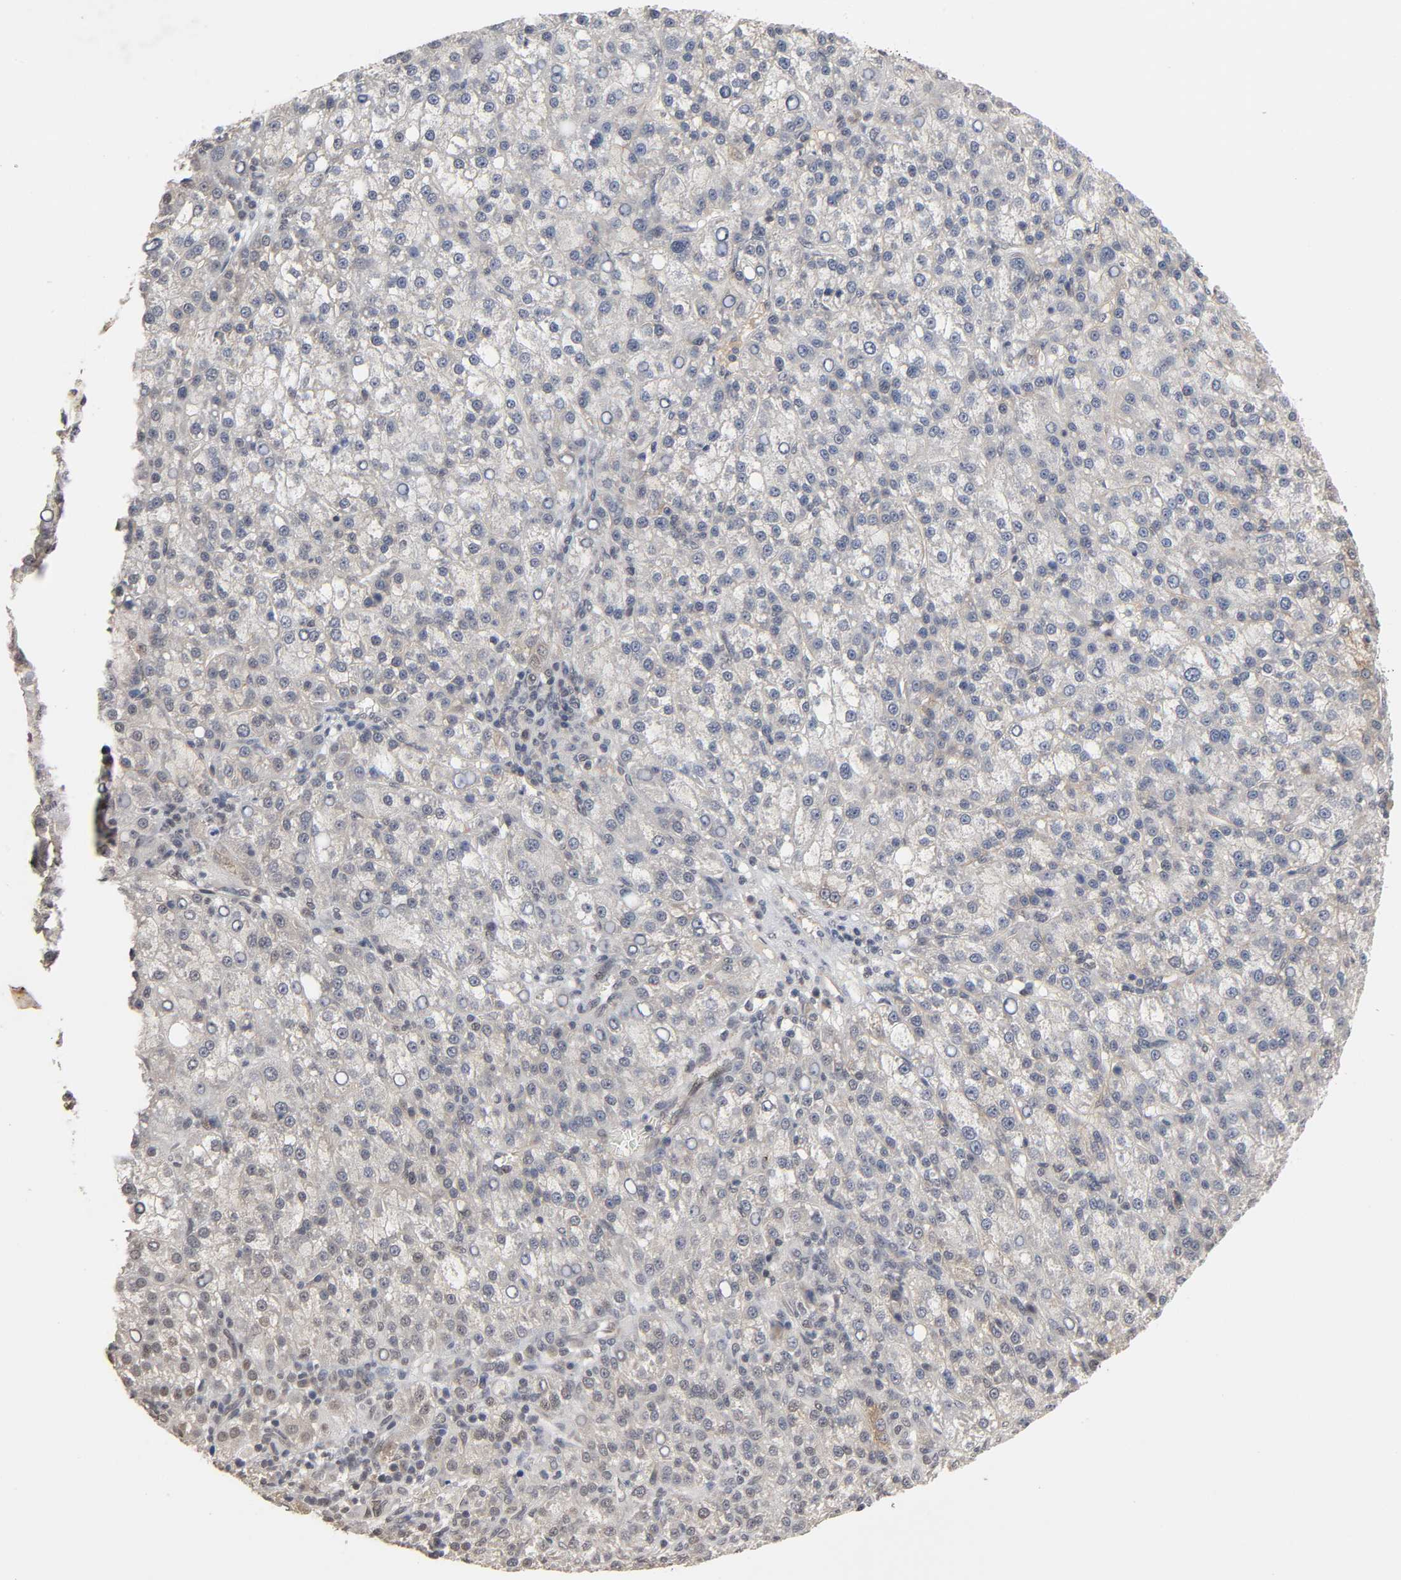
{"staining": {"intensity": "weak", "quantity": "25%-75%", "location": "cytoplasmic/membranous"}, "tissue": "liver cancer", "cell_type": "Tumor cells", "image_type": "cancer", "snomed": [{"axis": "morphology", "description": "Carcinoma, Hepatocellular, NOS"}, {"axis": "topography", "description": "Liver"}], "caption": "Immunohistochemical staining of human liver hepatocellular carcinoma exhibits low levels of weak cytoplasmic/membranous expression in approximately 25%-75% of tumor cells.", "gene": "HTR1E", "patient": {"sex": "female", "age": 58}}